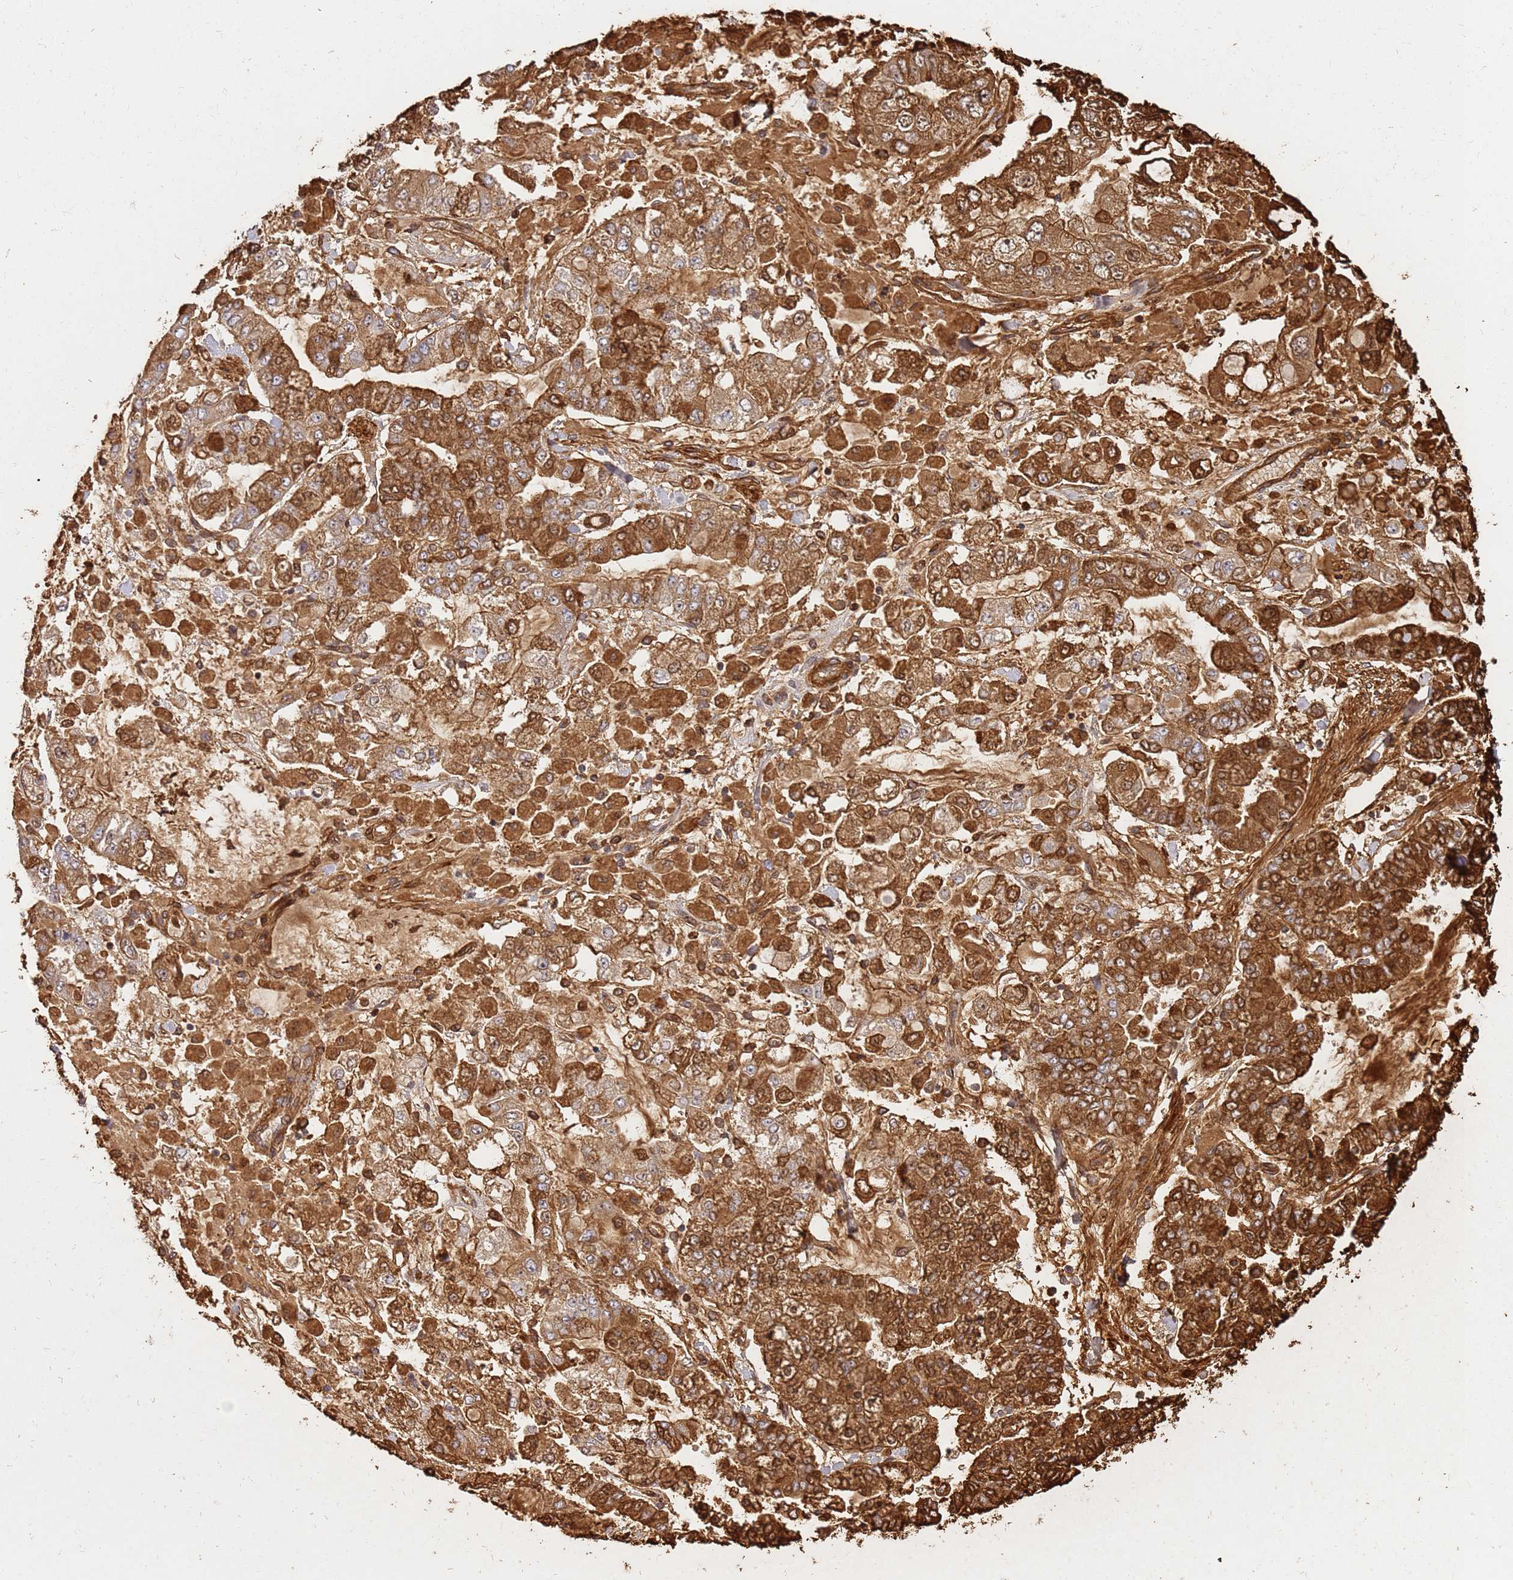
{"staining": {"intensity": "strong", "quantity": ">75%", "location": "cytoplasmic/membranous,nuclear"}, "tissue": "stomach cancer", "cell_type": "Tumor cells", "image_type": "cancer", "snomed": [{"axis": "morphology", "description": "Normal tissue, NOS"}, {"axis": "morphology", "description": "Adenocarcinoma, NOS"}, {"axis": "topography", "description": "Stomach, upper"}, {"axis": "topography", "description": "Stomach"}], "caption": "Protein staining of stomach adenocarcinoma tissue demonstrates strong cytoplasmic/membranous and nuclear staining in about >75% of tumor cells. The staining was performed using DAB (3,3'-diaminobenzidine) to visualize the protein expression in brown, while the nuclei were stained in blue with hematoxylin (Magnification: 20x).", "gene": "ST18", "patient": {"sex": "male", "age": 76}}